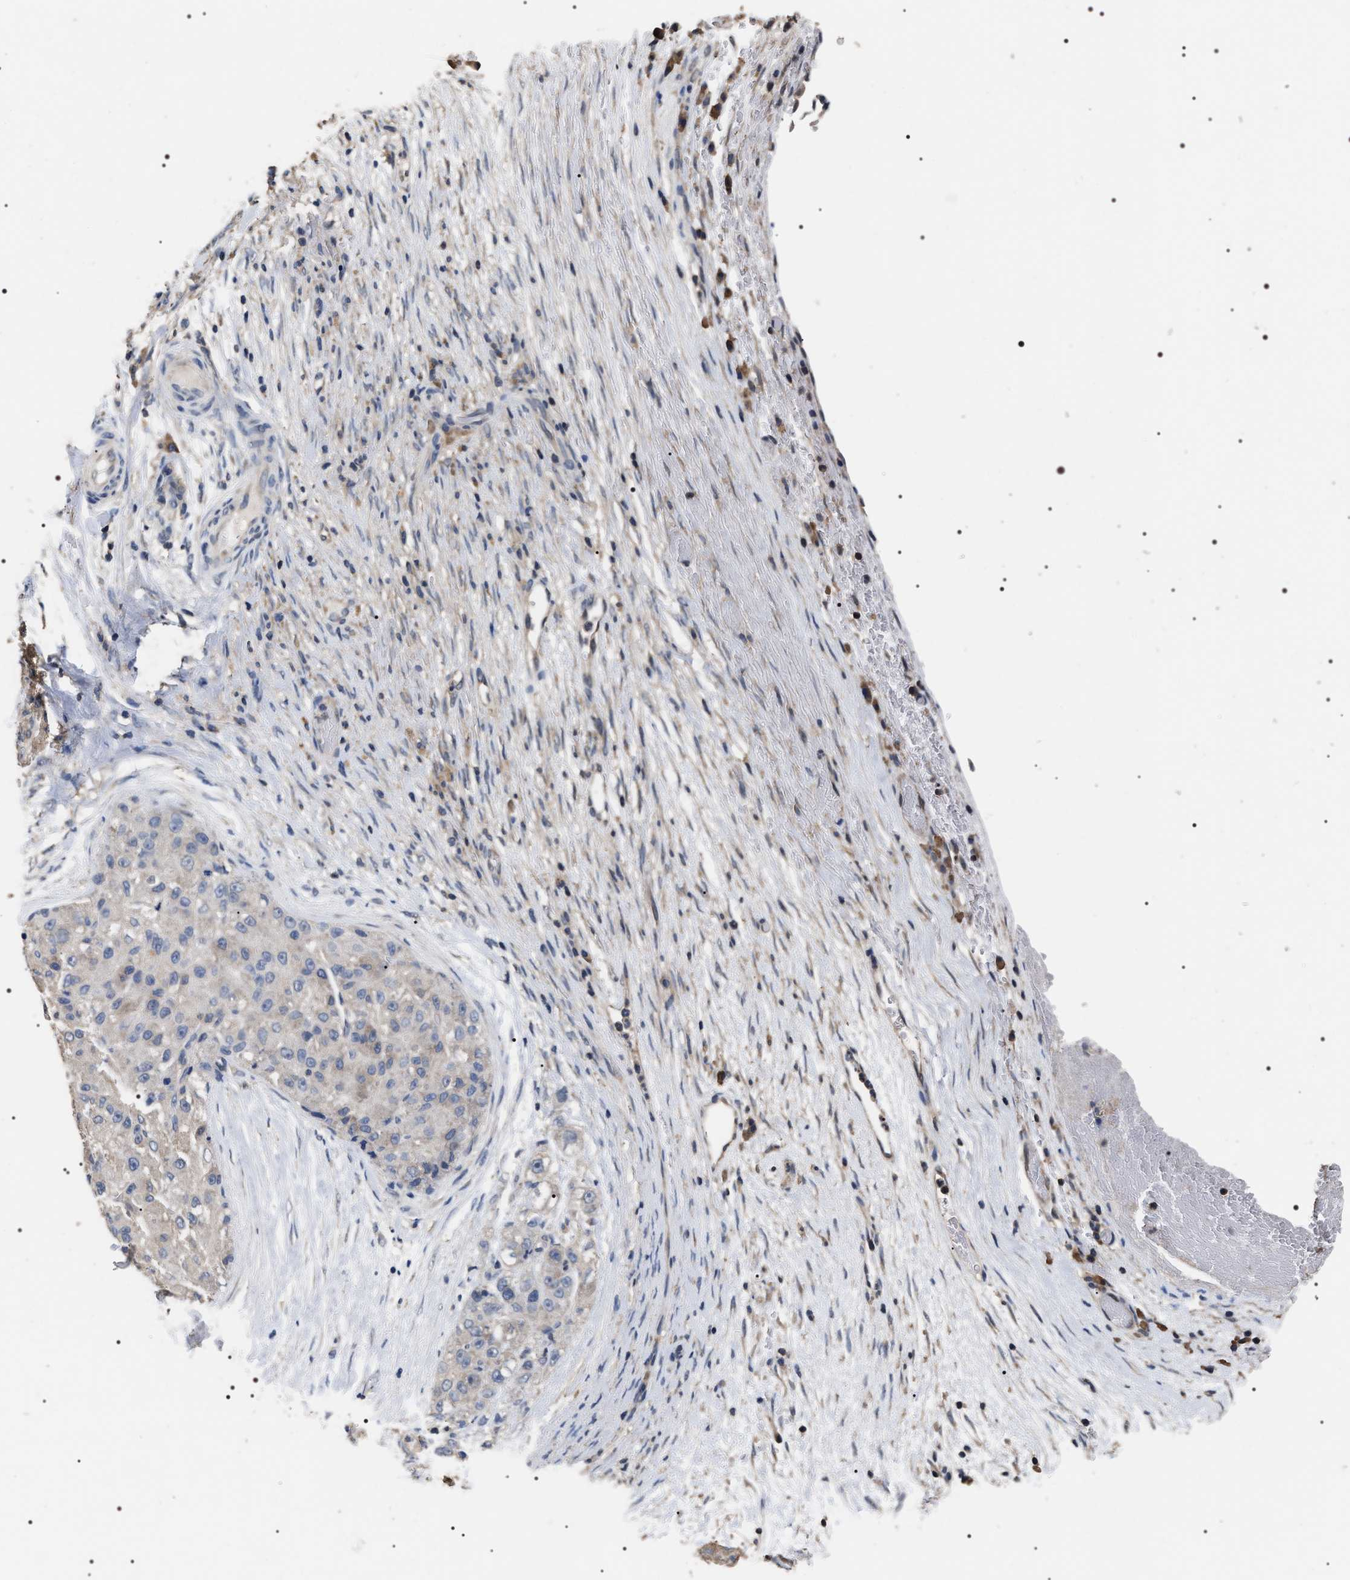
{"staining": {"intensity": "negative", "quantity": "none", "location": "none"}, "tissue": "liver cancer", "cell_type": "Tumor cells", "image_type": "cancer", "snomed": [{"axis": "morphology", "description": "Carcinoma, Hepatocellular, NOS"}, {"axis": "topography", "description": "Liver"}], "caption": "This is a image of IHC staining of liver hepatocellular carcinoma, which shows no expression in tumor cells. (DAB (3,3'-diaminobenzidine) immunohistochemistry with hematoxylin counter stain).", "gene": "UPF3A", "patient": {"sex": "male", "age": 80}}